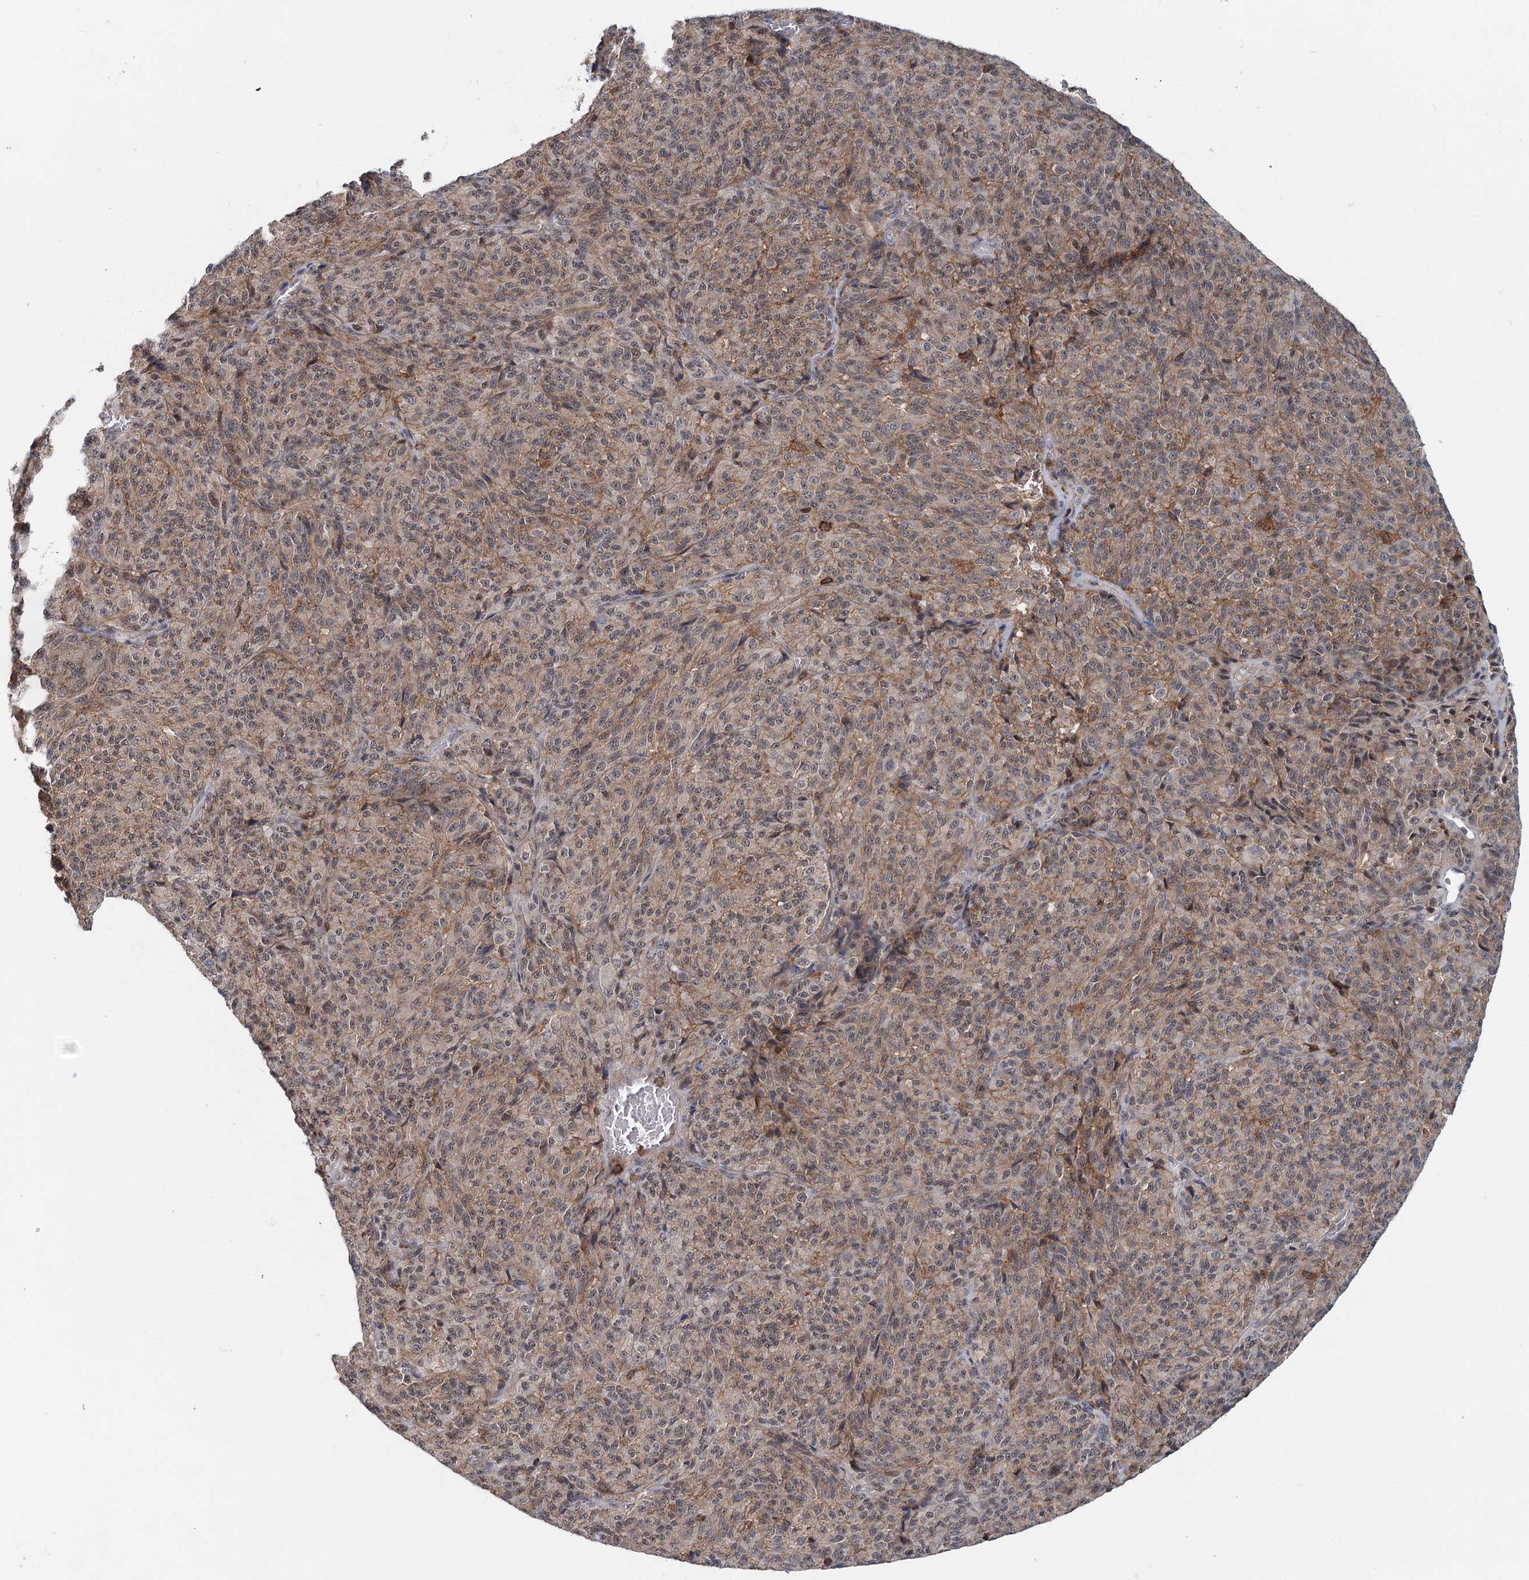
{"staining": {"intensity": "weak", "quantity": "25%-75%", "location": "cytoplasmic/membranous,nuclear"}, "tissue": "melanoma", "cell_type": "Tumor cells", "image_type": "cancer", "snomed": [{"axis": "morphology", "description": "Malignant melanoma, Metastatic site"}, {"axis": "topography", "description": "Brain"}], "caption": "The immunohistochemical stain highlights weak cytoplasmic/membranous and nuclear expression in tumor cells of melanoma tissue. Immunohistochemistry stains the protein of interest in brown and the nuclei are stained blue.", "gene": "CDC42SE2", "patient": {"sex": "female", "age": 56}}